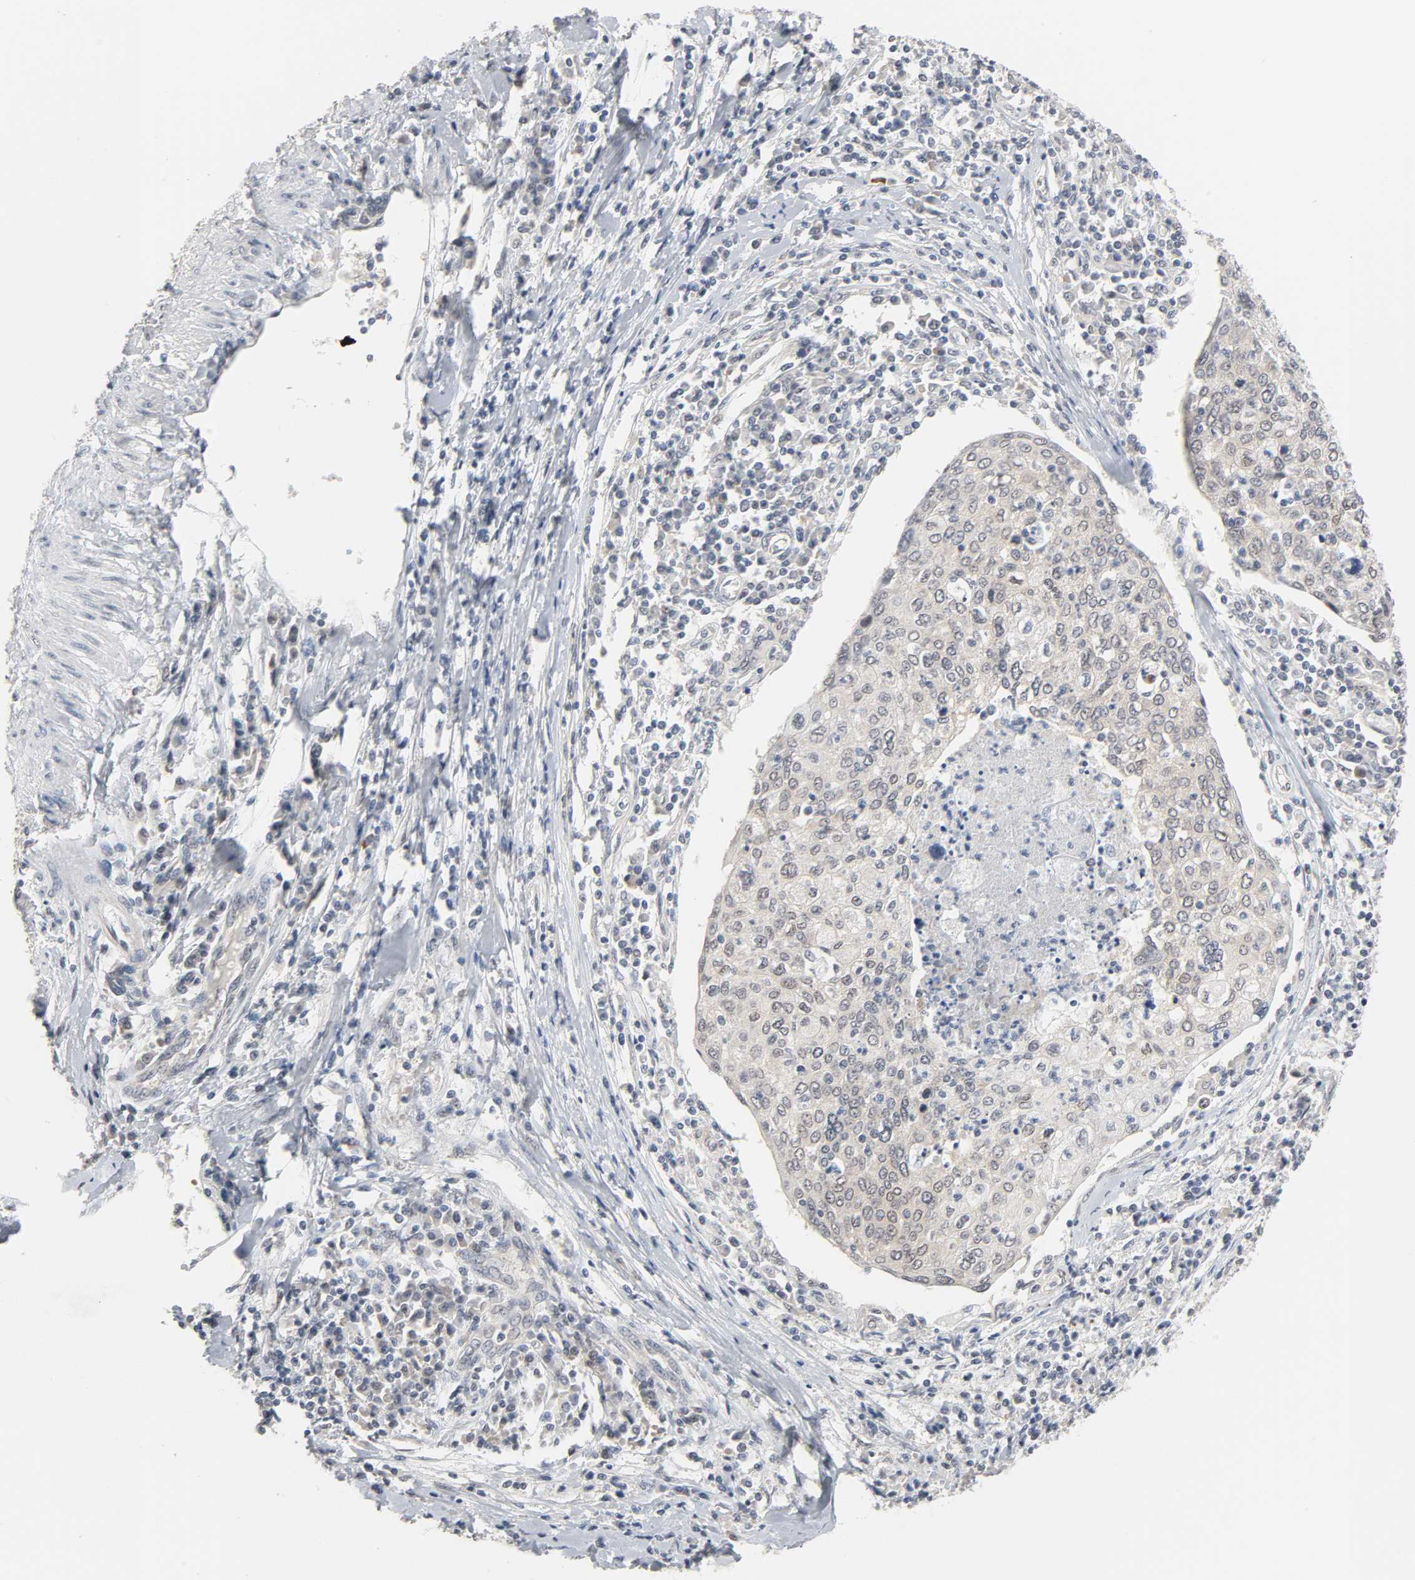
{"staining": {"intensity": "weak", "quantity": "25%-75%", "location": "cytoplasmic/membranous"}, "tissue": "cervical cancer", "cell_type": "Tumor cells", "image_type": "cancer", "snomed": [{"axis": "morphology", "description": "Squamous cell carcinoma, NOS"}, {"axis": "topography", "description": "Cervix"}], "caption": "Tumor cells reveal low levels of weak cytoplasmic/membranous staining in about 25%-75% of cells in cervical cancer (squamous cell carcinoma). Using DAB (brown) and hematoxylin (blue) stains, captured at high magnification using brightfield microscopy.", "gene": "ACSS2", "patient": {"sex": "female", "age": 40}}